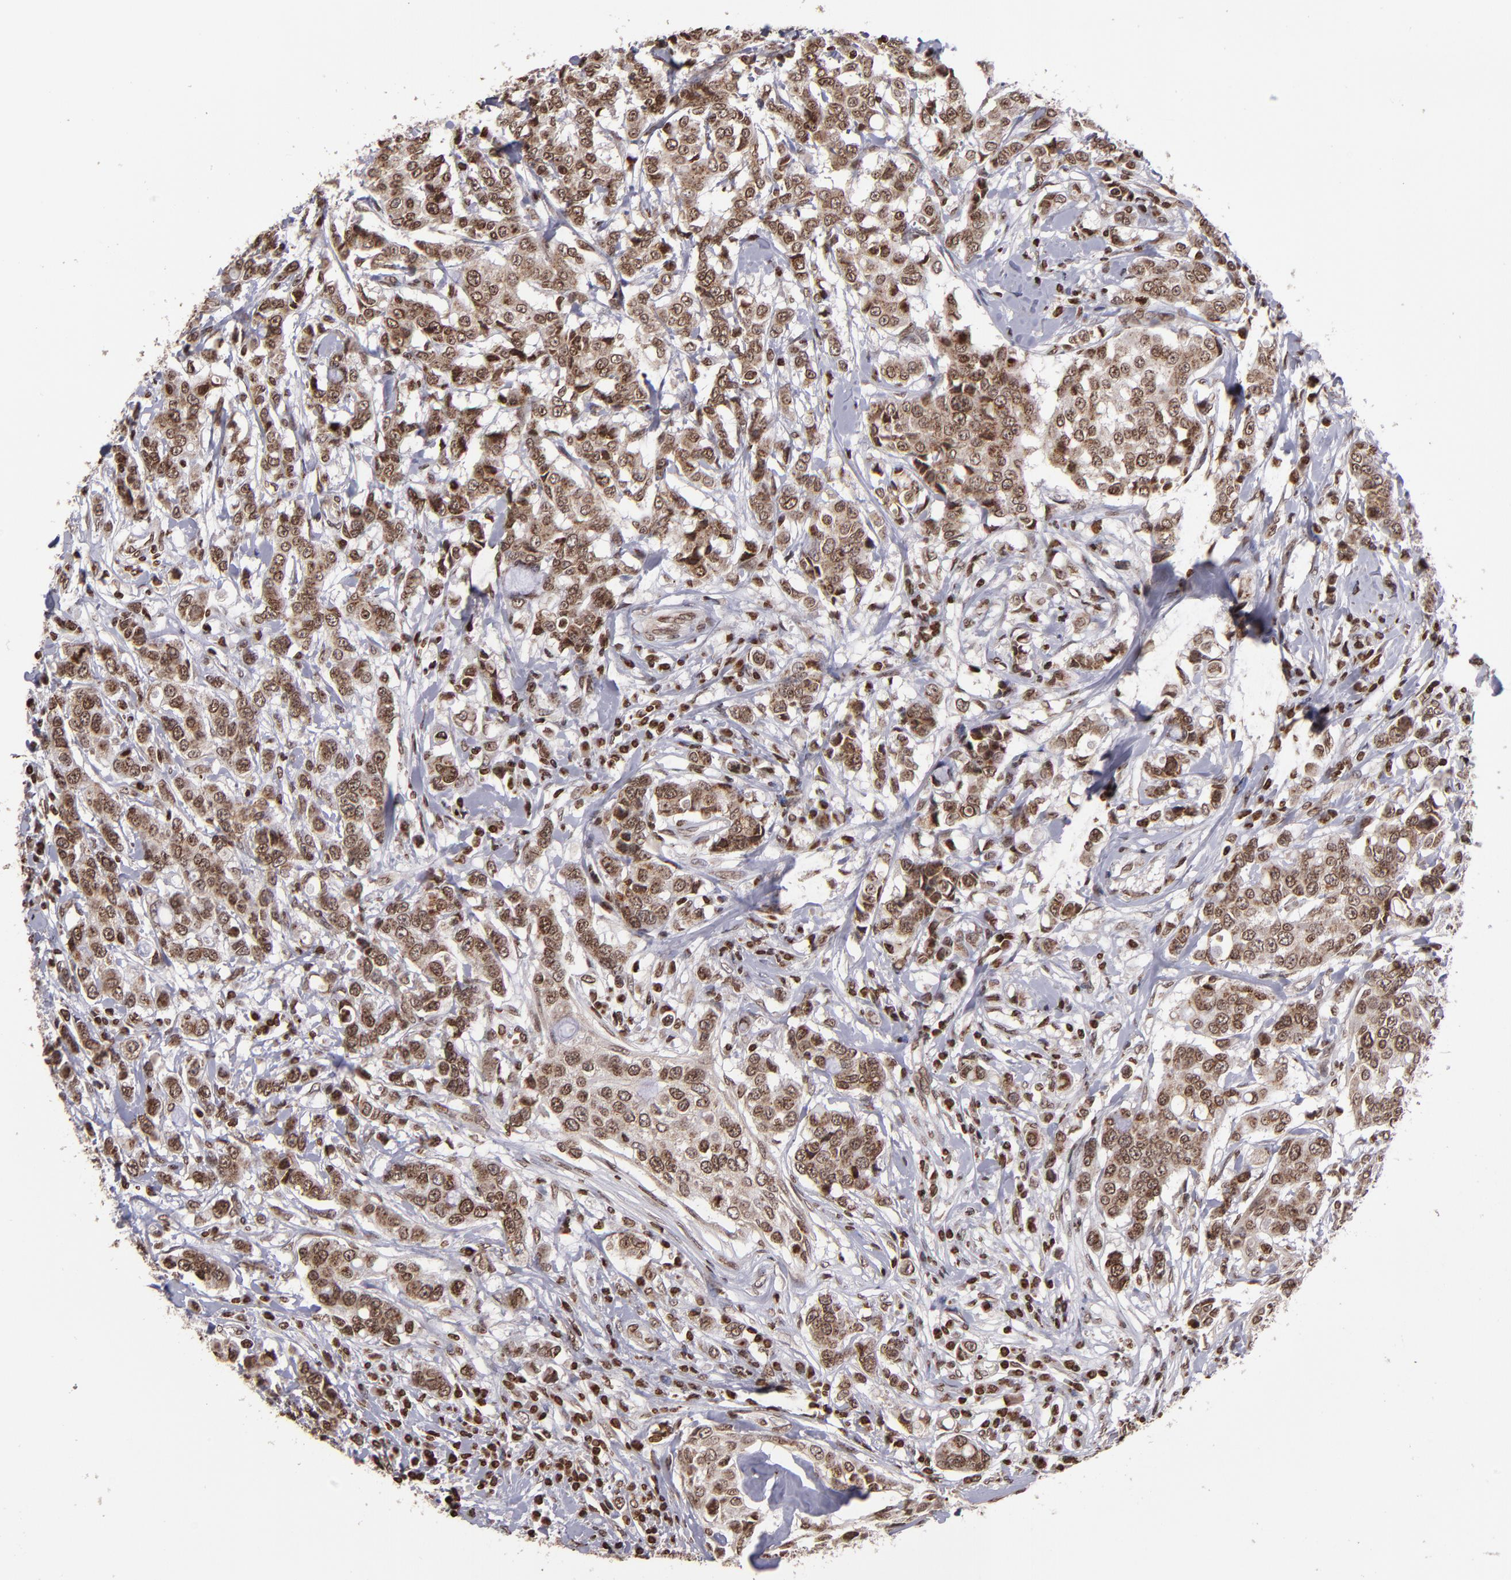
{"staining": {"intensity": "moderate", "quantity": ">75%", "location": "cytoplasmic/membranous,nuclear"}, "tissue": "breast cancer", "cell_type": "Tumor cells", "image_type": "cancer", "snomed": [{"axis": "morphology", "description": "Duct carcinoma"}, {"axis": "topography", "description": "Breast"}], "caption": "Protein expression analysis of breast cancer reveals moderate cytoplasmic/membranous and nuclear positivity in approximately >75% of tumor cells.", "gene": "CSDC2", "patient": {"sex": "female", "age": 27}}